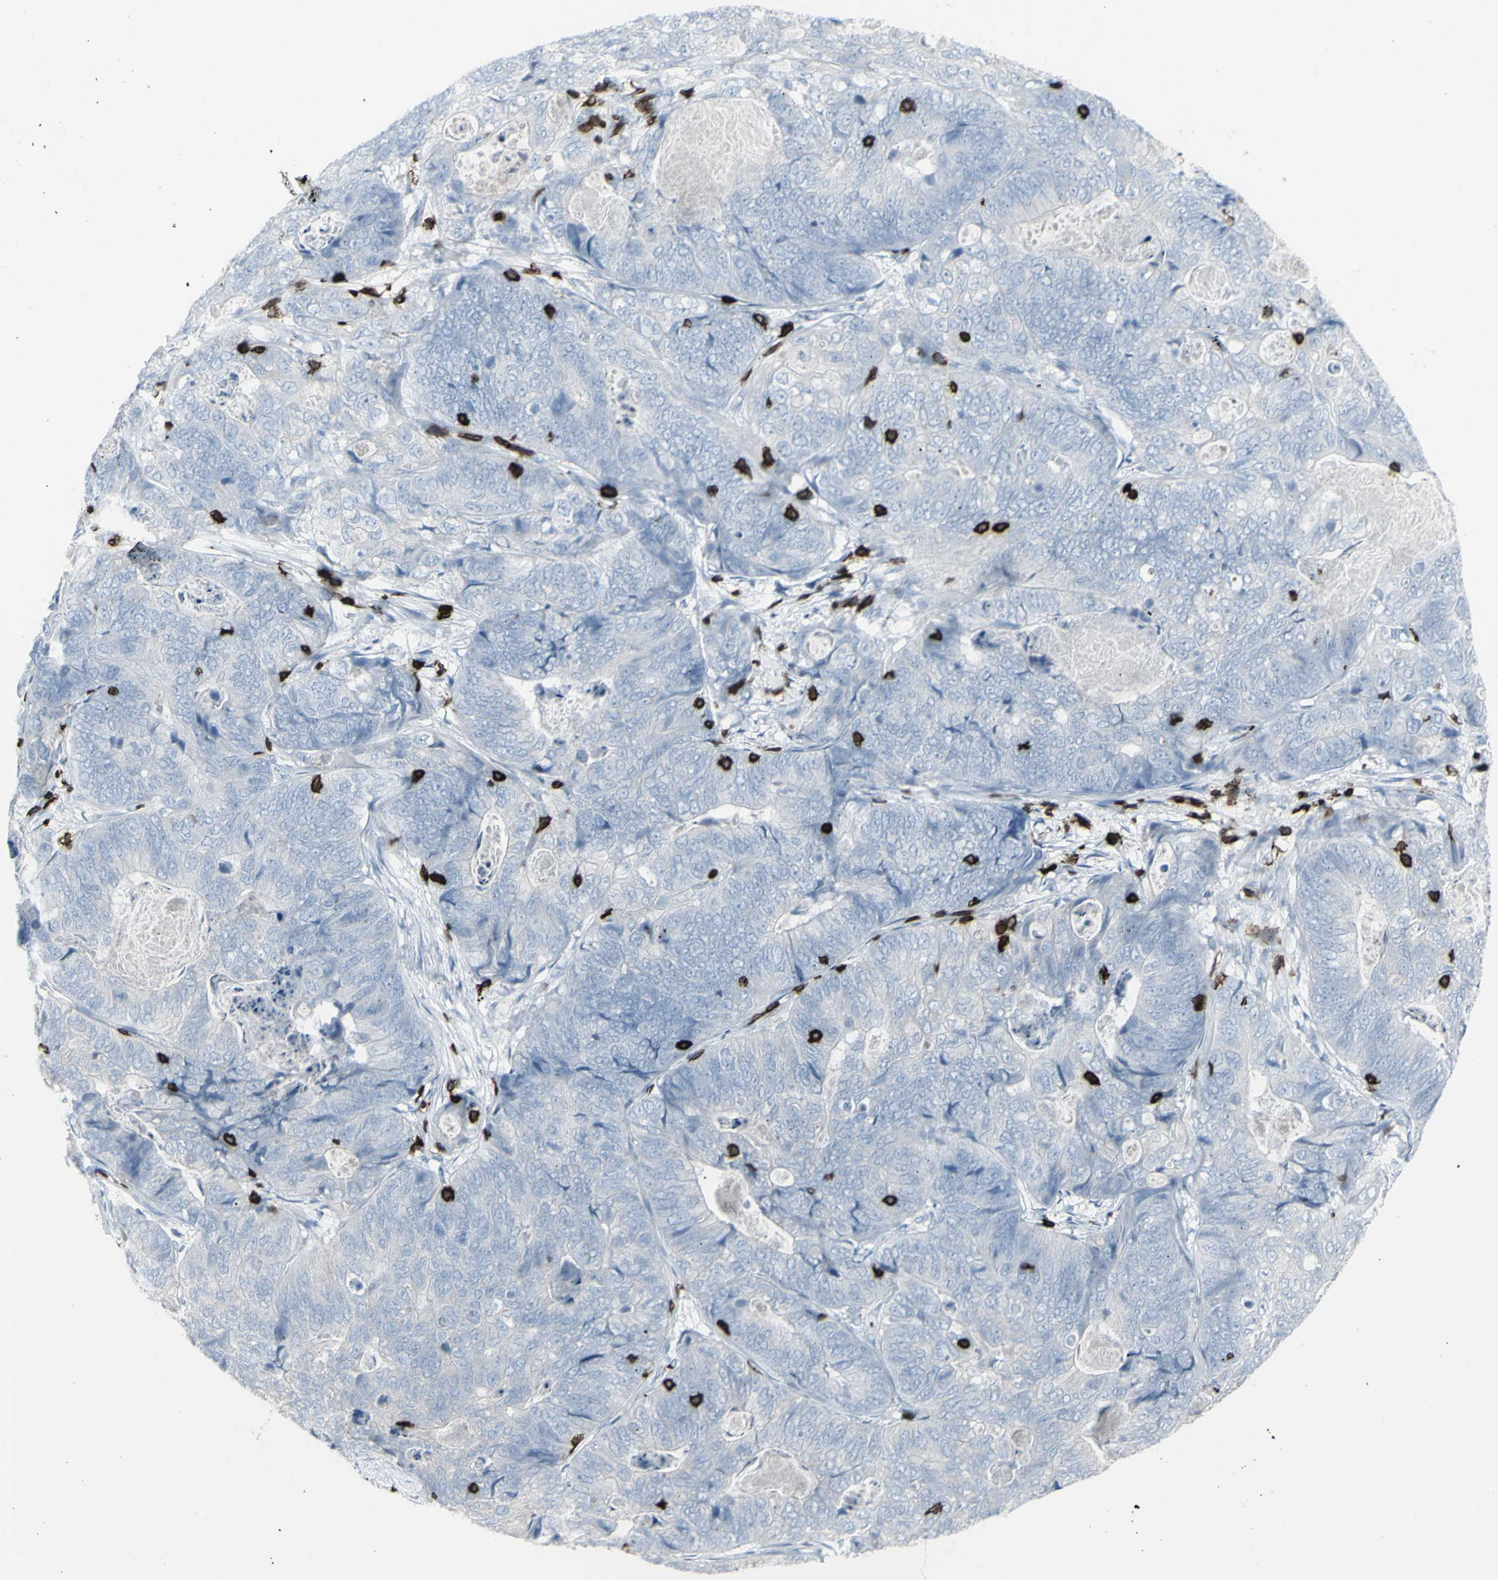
{"staining": {"intensity": "negative", "quantity": "none", "location": "none"}, "tissue": "stomach cancer", "cell_type": "Tumor cells", "image_type": "cancer", "snomed": [{"axis": "morphology", "description": "Adenocarcinoma, NOS"}, {"axis": "topography", "description": "Stomach"}], "caption": "Human adenocarcinoma (stomach) stained for a protein using immunohistochemistry reveals no positivity in tumor cells.", "gene": "CD247", "patient": {"sex": "female", "age": 89}}